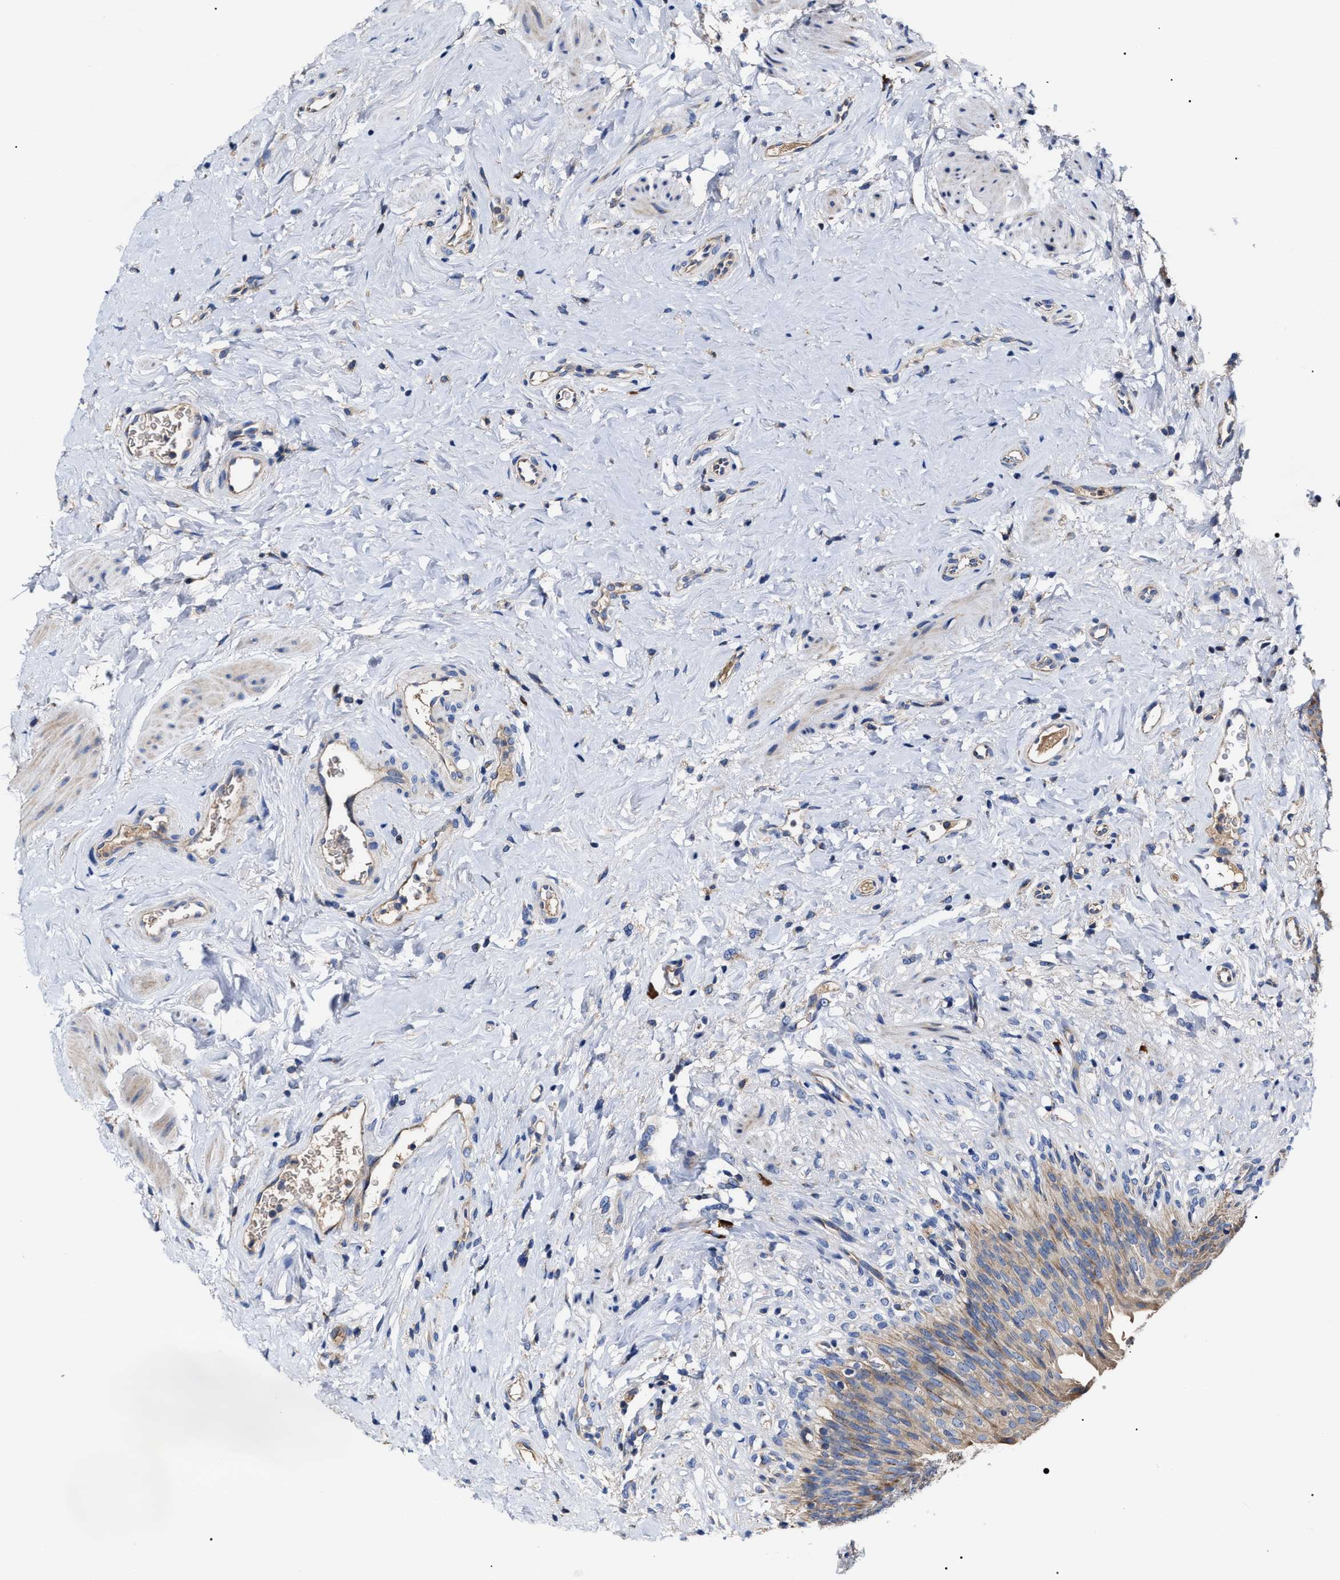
{"staining": {"intensity": "moderate", "quantity": ">75%", "location": "cytoplasmic/membranous"}, "tissue": "urinary bladder", "cell_type": "Urothelial cells", "image_type": "normal", "snomed": [{"axis": "morphology", "description": "Normal tissue, NOS"}, {"axis": "topography", "description": "Urinary bladder"}], "caption": "A high-resolution image shows immunohistochemistry staining of benign urinary bladder, which displays moderate cytoplasmic/membranous staining in about >75% of urothelial cells.", "gene": "MACC1", "patient": {"sex": "female", "age": 79}}